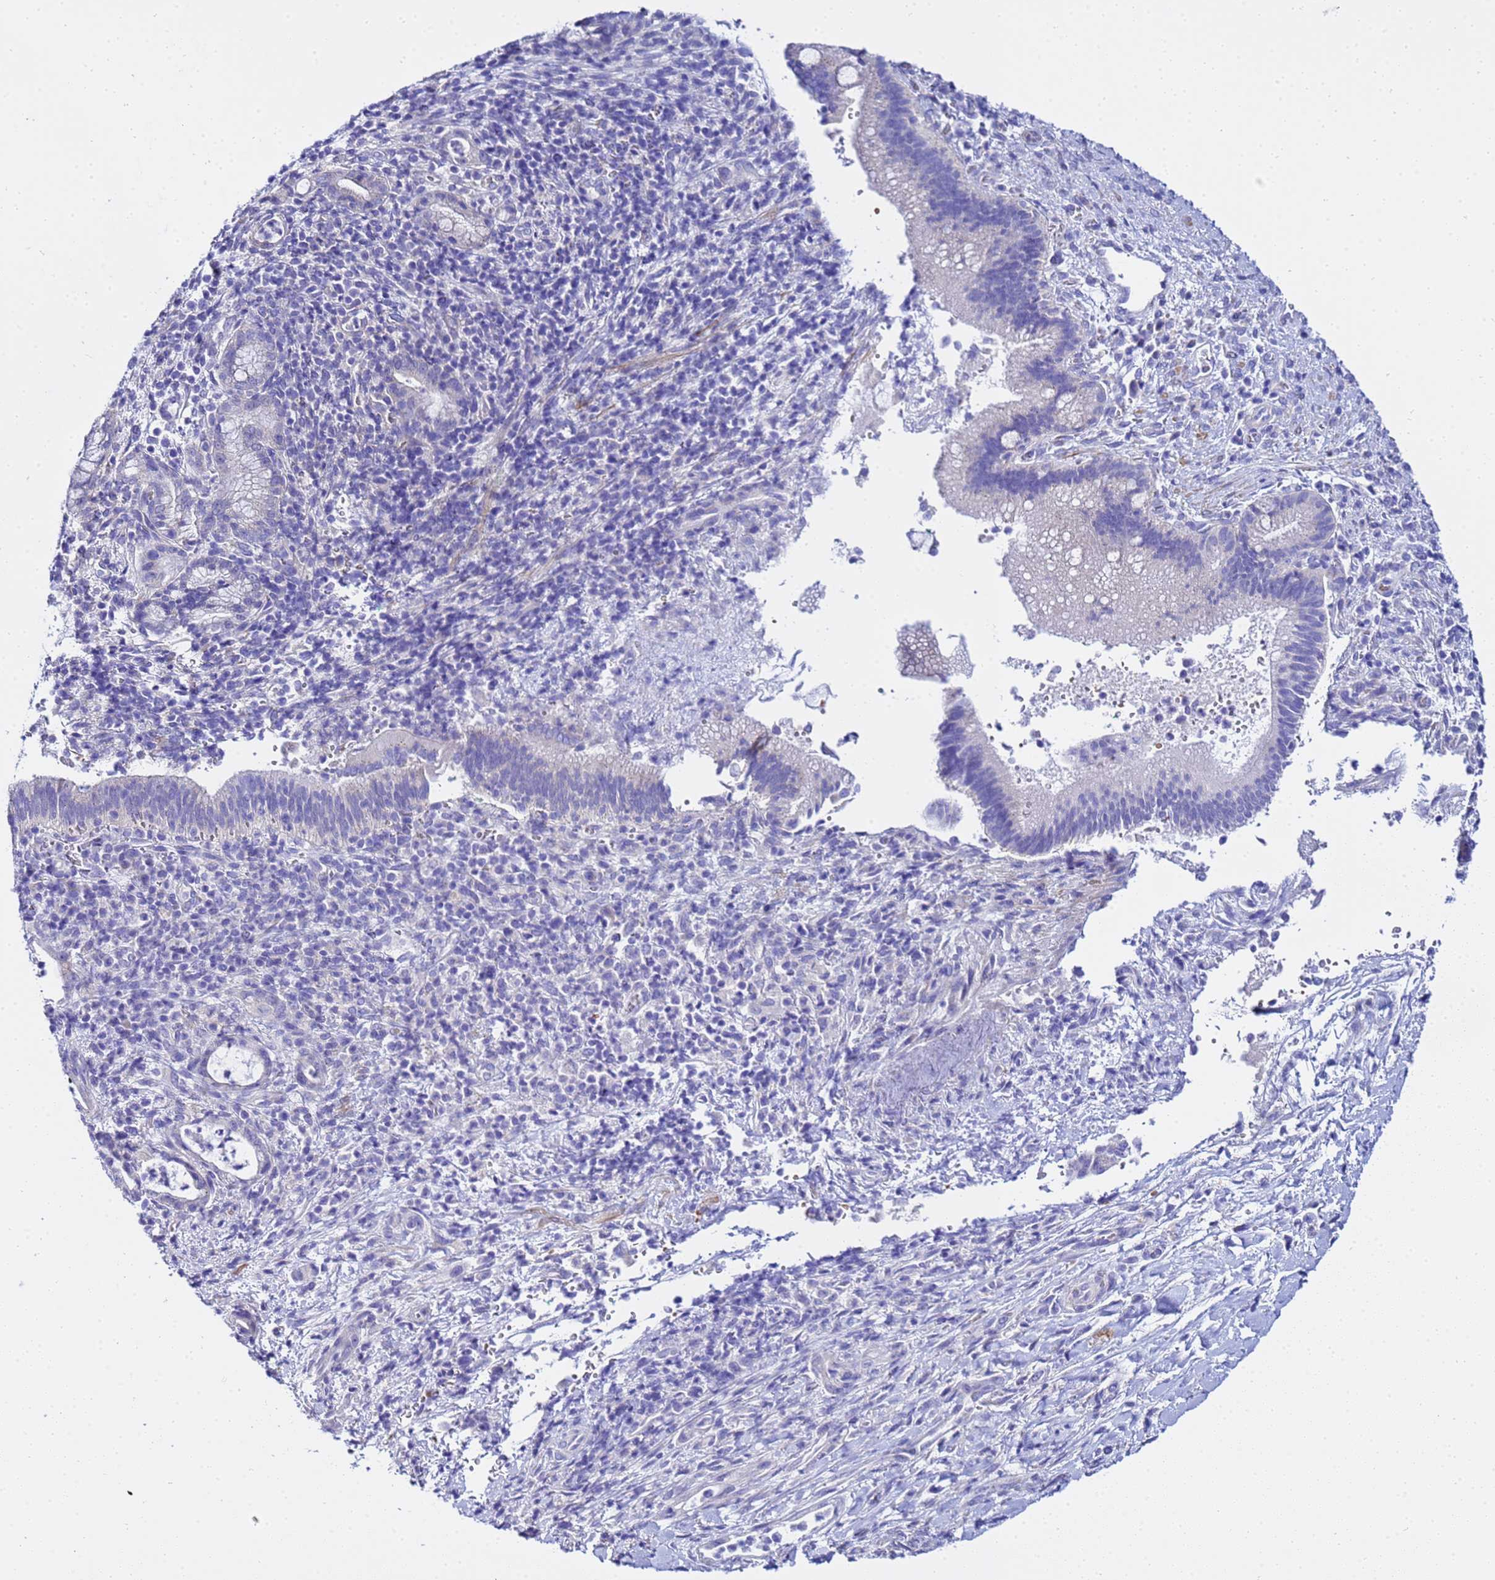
{"staining": {"intensity": "negative", "quantity": "none", "location": "none"}, "tissue": "pancreatic cancer", "cell_type": "Tumor cells", "image_type": "cancer", "snomed": [{"axis": "morphology", "description": "Normal tissue, NOS"}, {"axis": "morphology", "description": "Adenocarcinoma, NOS"}, {"axis": "topography", "description": "Pancreas"}], "caption": "This micrograph is of adenocarcinoma (pancreatic) stained with immunohistochemistry (IHC) to label a protein in brown with the nuclei are counter-stained blue. There is no staining in tumor cells.", "gene": "USP18", "patient": {"sex": "female", "age": 55}}